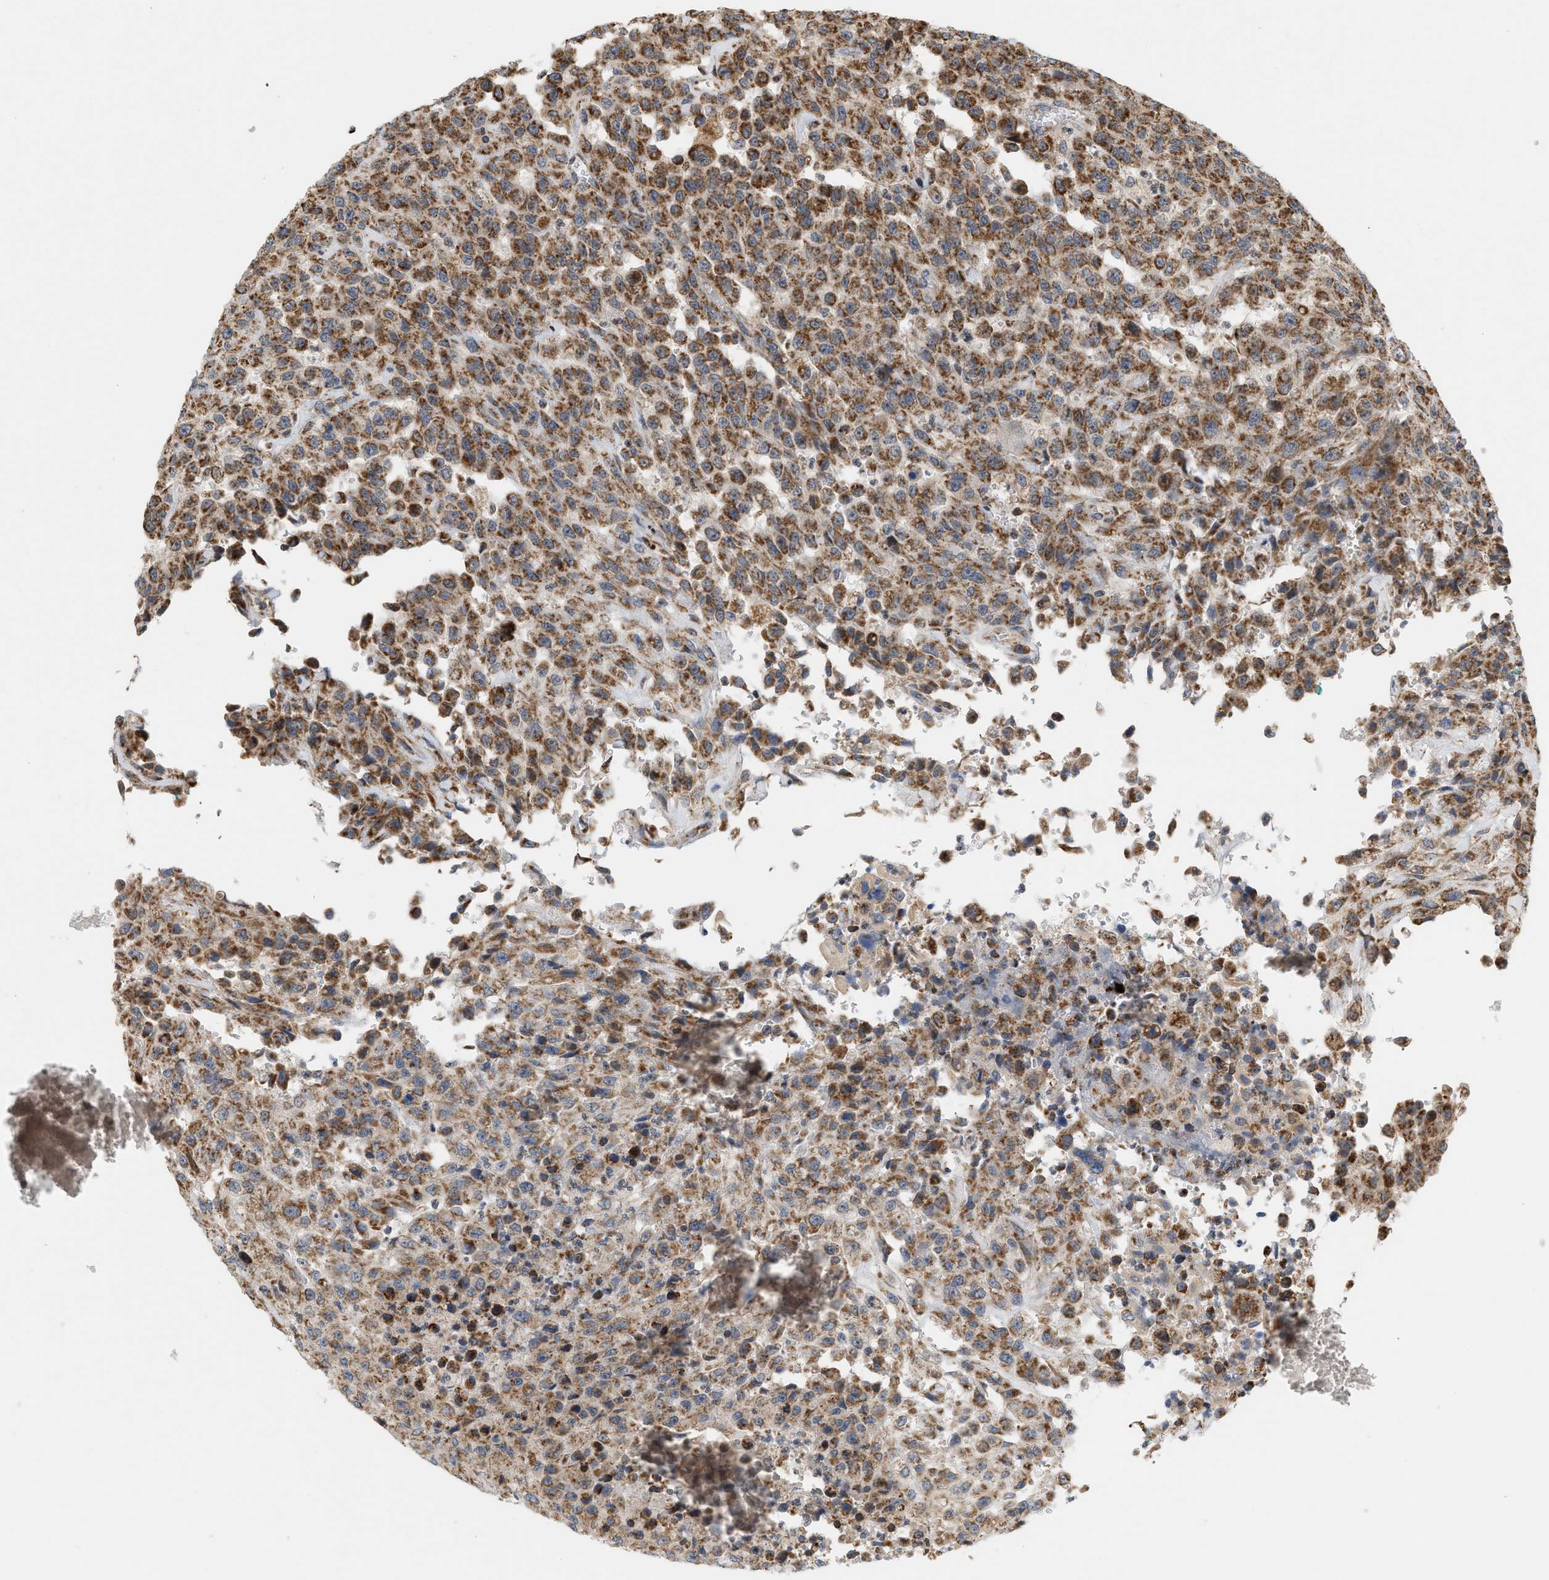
{"staining": {"intensity": "moderate", "quantity": ">75%", "location": "cytoplasmic/membranous"}, "tissue": "urothelial cancer", "cell_type": "Tumor cells", "image_type": "cancer", "snomed": [{"axis": "morphology", "description": "Urothelial carcinoma, High grade"}, {"axis": "topography", "description": "Urinary bladder"}], "caption": "A histopathology image showing moderate cytoplasmic/membranous expression in about >75% of tumor cells in high-grade urothelial carcinoma, as visualized by brown immunohistochemical staining.", "gene": "MCU", "patient": {"sex": "male", "age": 46}}